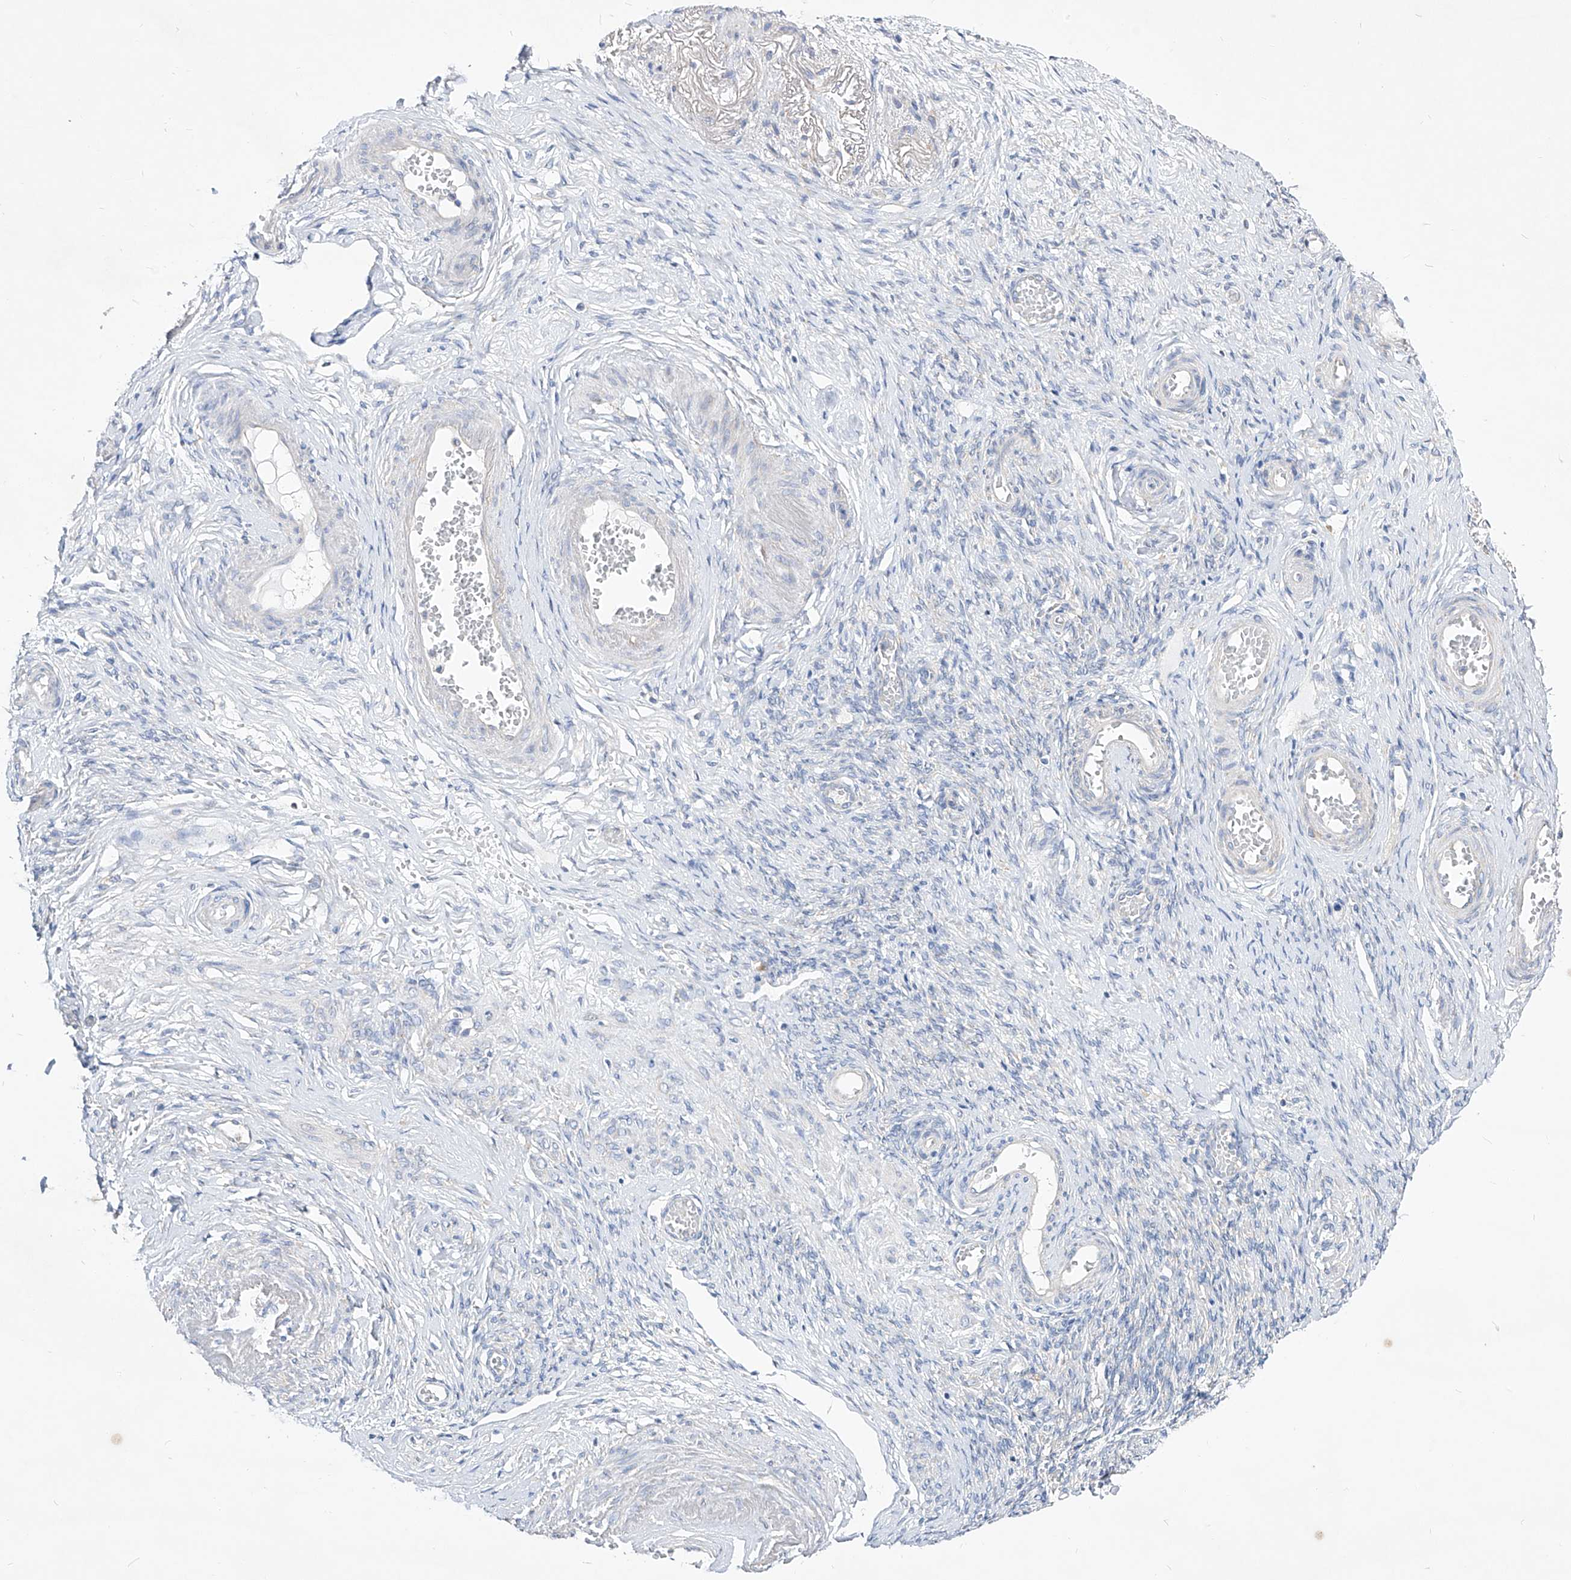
{"staining": {"intensity": "negative", "quantity": "none", "location": "none"}, "tissue": "adipose tissue", "cell_type": "Adipocytes", "image_type": "normal", "snomed": [{"axis": "morphology", "description": "Normal tissue, NOS"}, {"axis": "topography", "description": "Vascular tissue"}, {"axis": "topography", "description": "Fallopian tube"}, {"axis": "topography", "description": "Ovary"}], "caption": "Immunohistochemistry image of unremarkable adipose tissue: human adipose tissue stained with DAB (3,3'-diaminobenzidine) shows no significant protein staining in adipocytes.", "gene": "UFL1", "patient": {"sex": "female", "age": 67}}